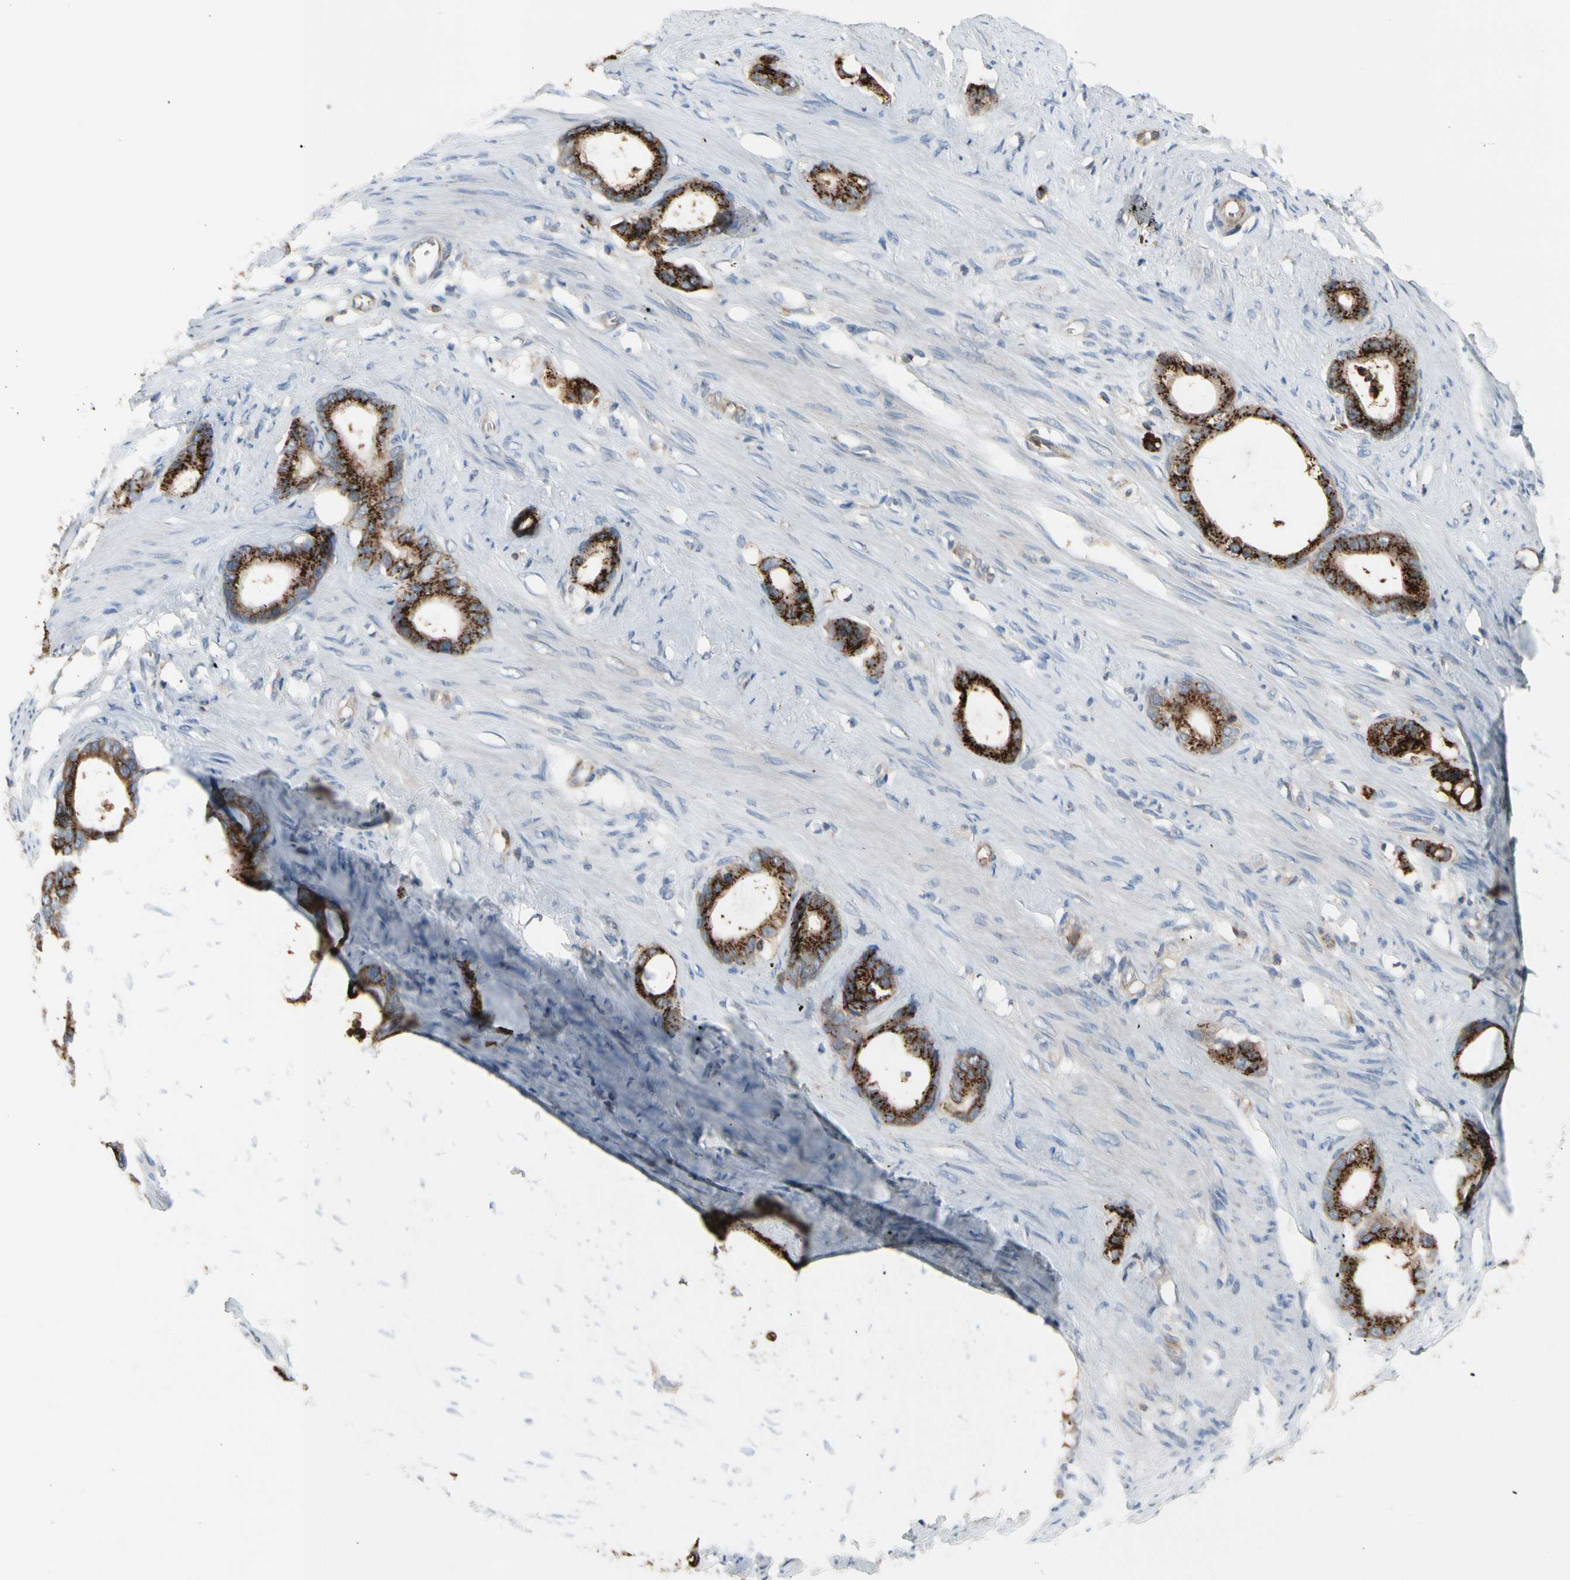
{"staining": {"intensity": "strong", "quantity": ">75%", "location": "cytoplasmic/membranous"}, "tissue": "stomach cancer", "cell_type": "Tumor cells", "image_type": "cancer", "snomed": [{"axis": "morphology", "description": "Adenocarcinoma, NOS"}, {"axis": "topography", "description": "Stomach"}], "caption": "Protein staining displays strong cytoplasmic/membranous positivity in about >75% of tumor cells in stomach adenocarcinoma.", "gene": "GALNT5", "patient": {"sex": "female", "age": 75}}